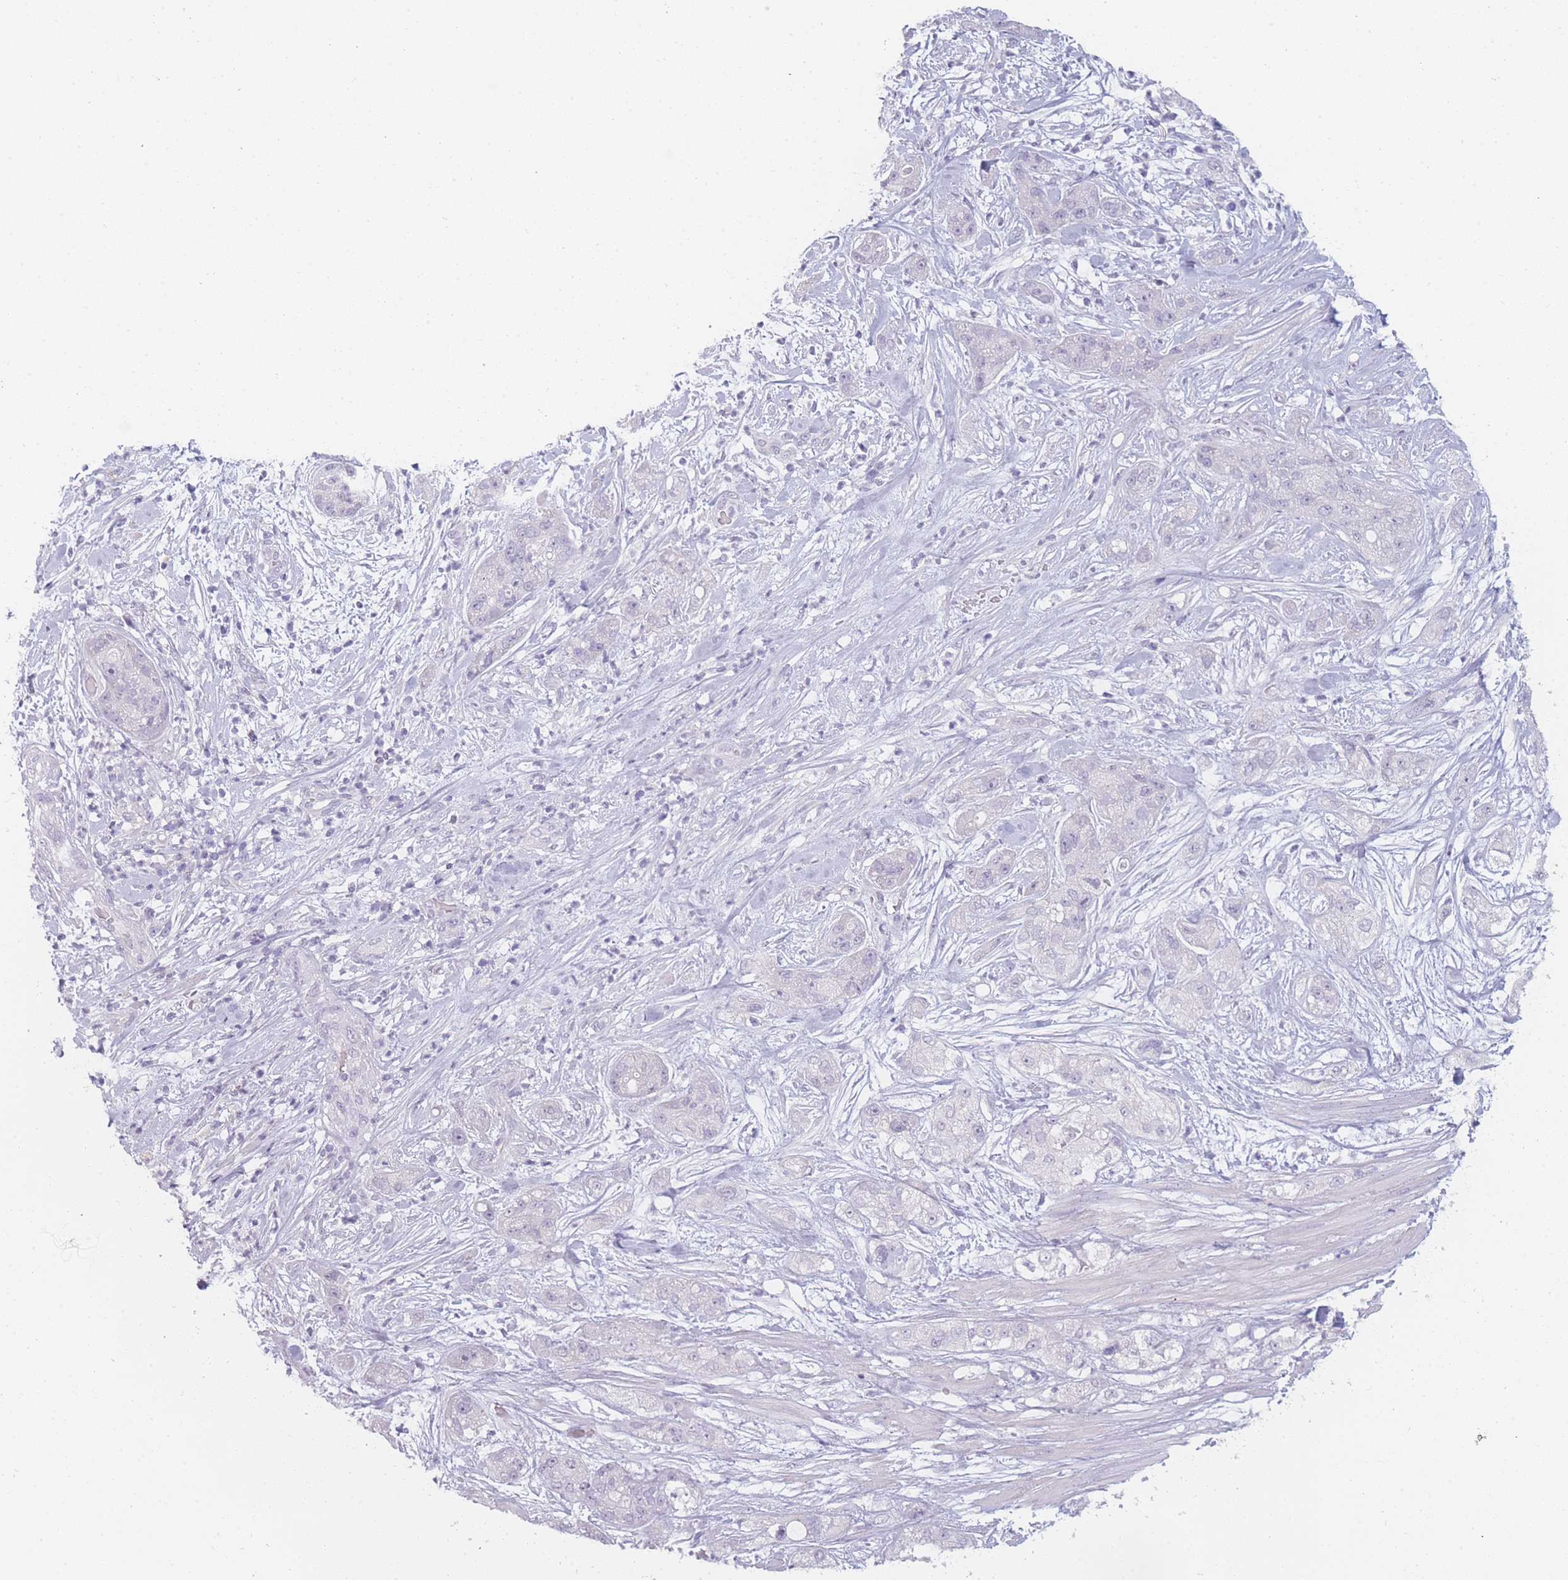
{"staining": {"intensity": "negative", "quantity": "none", "location": "none"}, "tissue": "pancreatic cancer", "cell_type": "Tumor cells", "image_type": "cancer", "snomed": [{"axis": "morphology", "description": "Adenocarcinoma, NOS"}, {"axis": "topography", "description": "Pancreas"}], "caption": "A histopathology image of pancreatic adenocarcinoma stained for a protein reveals no brown staining in tumor cells.", "gene": "INS", "patient": {"sex": "female", "age": 78}}